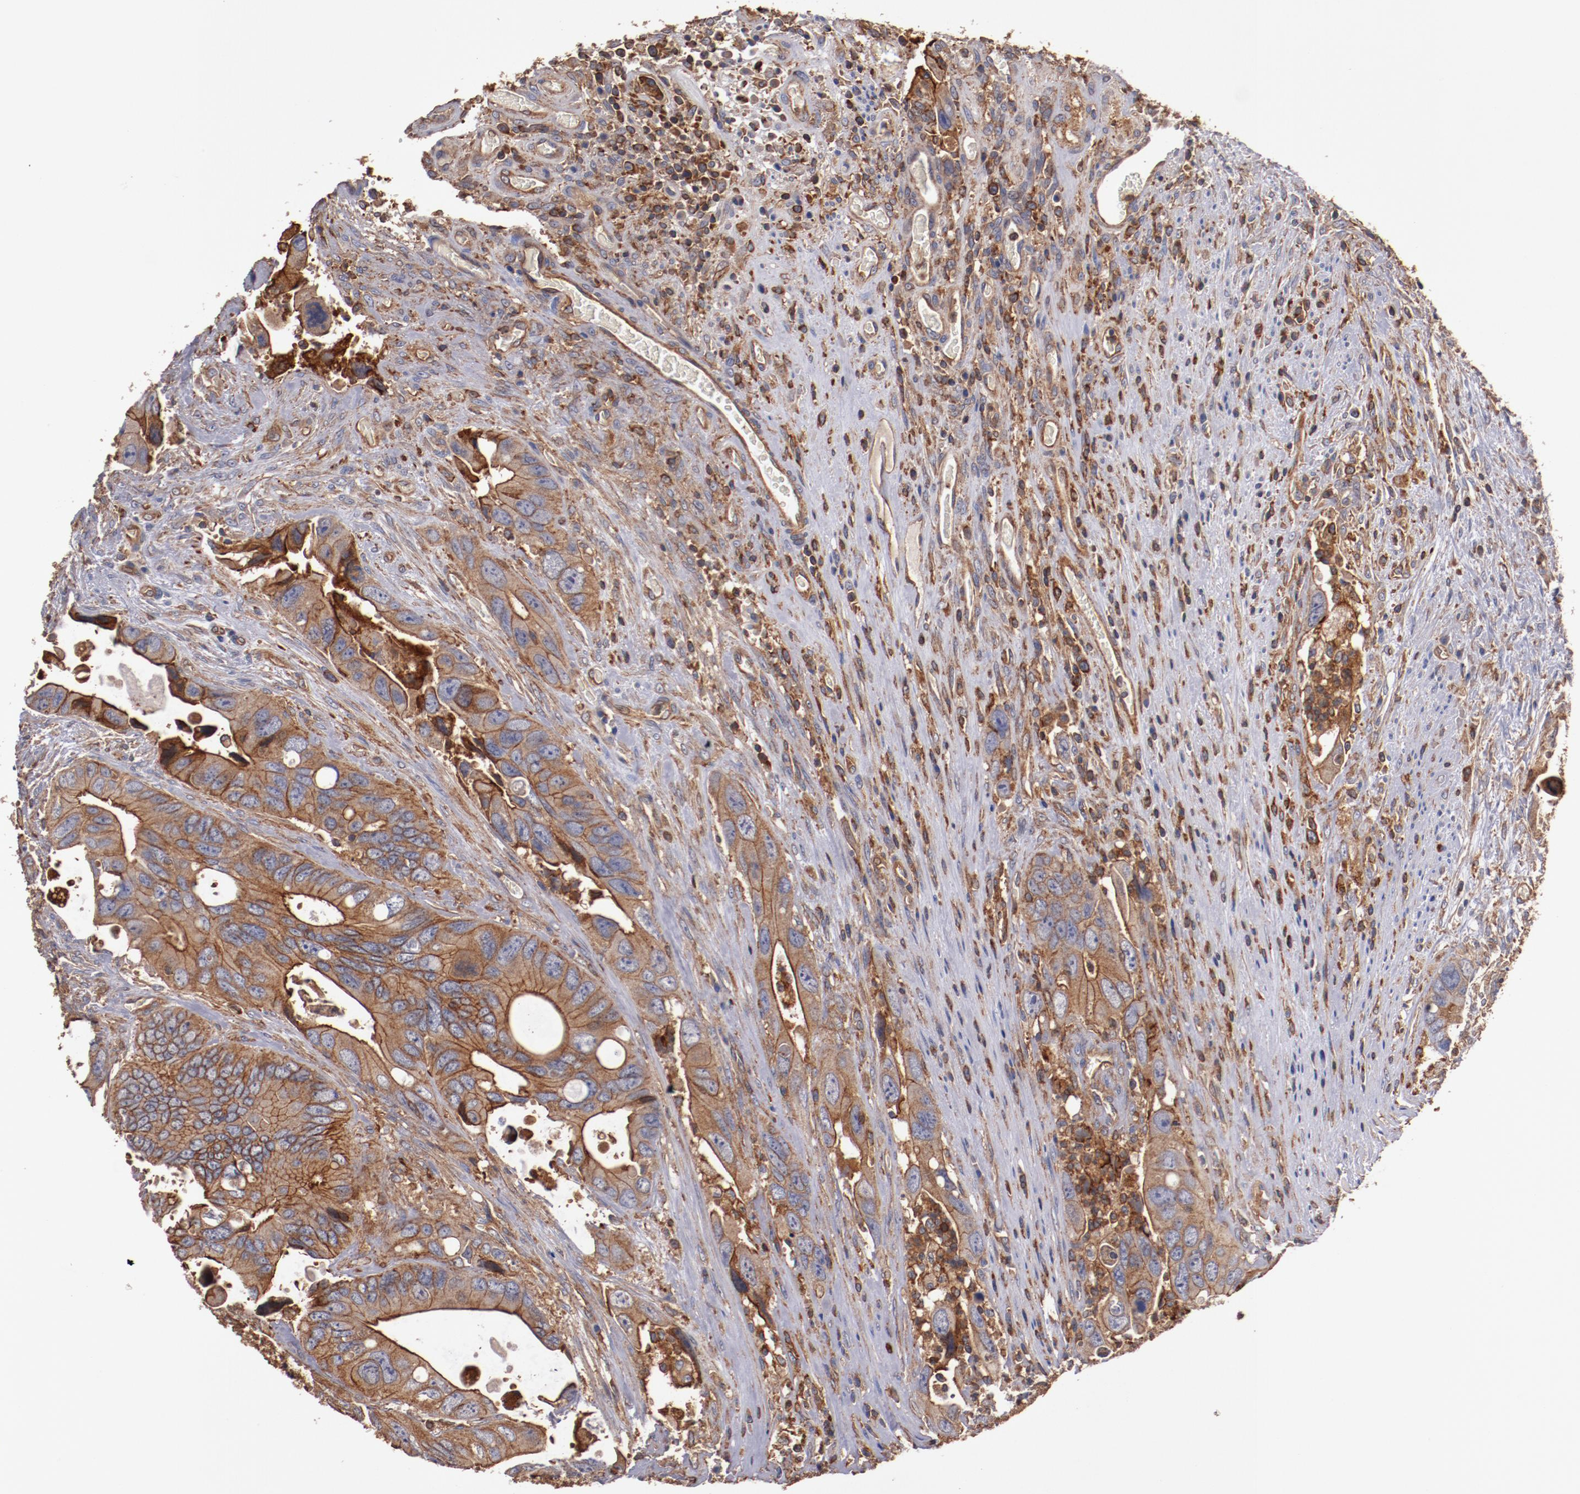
{"staining": {"intensity": "strong", "quantity": ">75%", "location": "cytoplasmic/membranous"}, "tissue": "colorectal cancer", "cell_type": "Tumor cells", "image_type": "cancer", "snomed": [{"axis": "morphology", "description": "Adenocarcinoma, NOS"}, {"axis": "topography", "description": "Rectum"}], "caption": "A high amount of strong cytoplasmic/membranous expression is present in approximately >75% of tumor cells in colorectal adenocarcinoma tissue.", "gene": "TMOD3", "patient": {"sex": "male", "age": 70}}